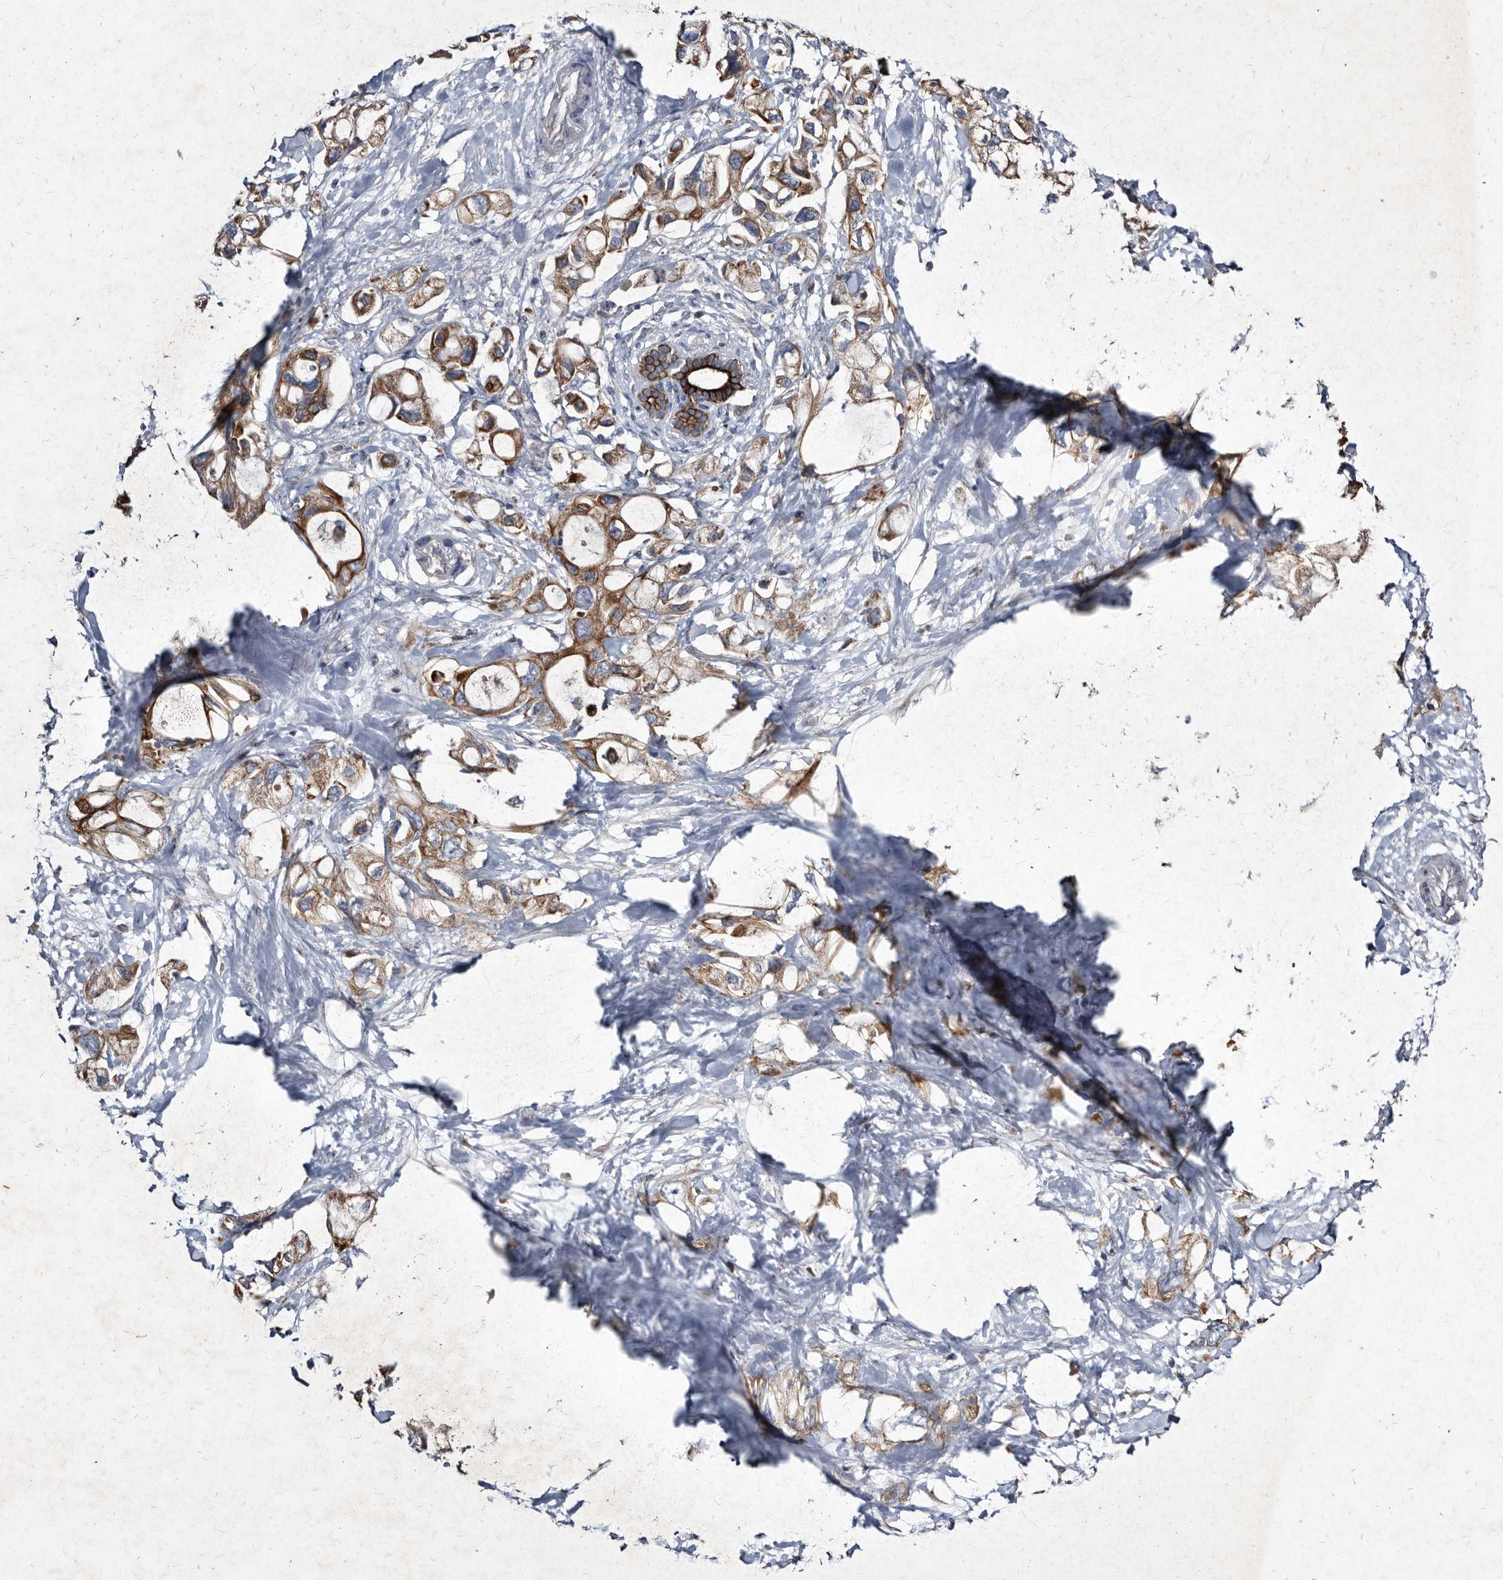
{"staining": {"intensity": "moderate", "quantity": ">75%", "location": "cytoplasmic/membranous"}, "tissue": "pancreatic cancer", "cell_type": "Tumor cells", "image_type": "cancer", "snomed": [{"axis": "morphology", "description": "Adenocarcinoma, NOS"}, {"axis": "topography", "description": "Pancreas"}], "caption": "Protein staining of pancreatic adenocarcinoma tissue reveals moderate cytoplasmic/membranous staining in about >75% of tumor cells.", "gene": "YPEL3", "patient": {"sex": "female", "age": 56}}